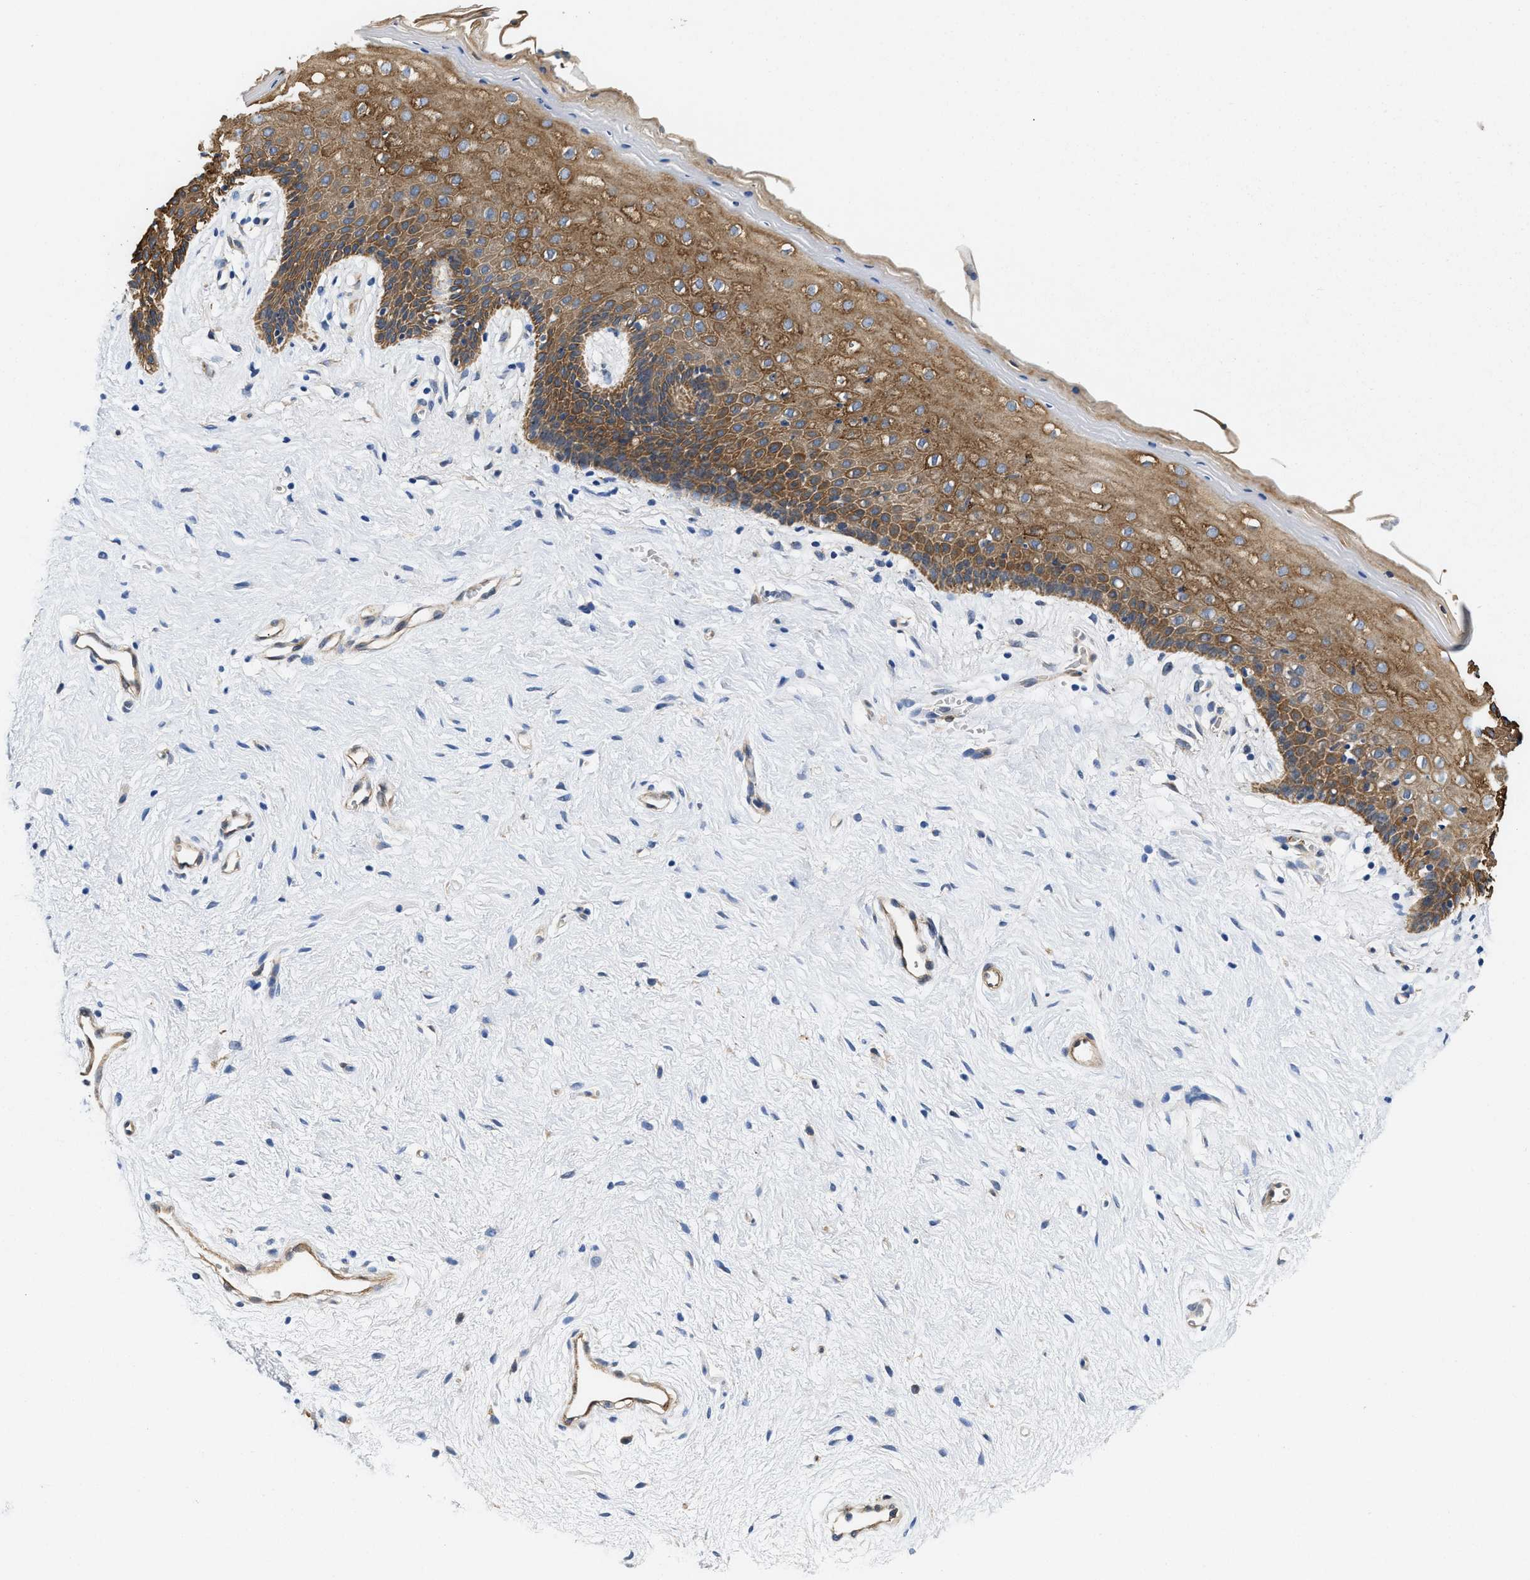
{"staining": {"intensity": "moderate", "quantity": ">75%", "location": "cytoplasmic/membranous"}, "tissue": "vagina", "cell_type": "Squamous epithelial cells", "image_type": "normal", "snomed": [{"axis": "morphology", "description": "Normal tissue, NOS"}, {"axis": "topography", "description": "Vagina"}], "caption": "Squamous epithelial cells exhibit medium levels of moderate cytoplasmic/membranous expression in approximately >75% of cells in benign human vagina.", "gene": "RAPH1", "patient": {"sex": "female", "age": 44}}